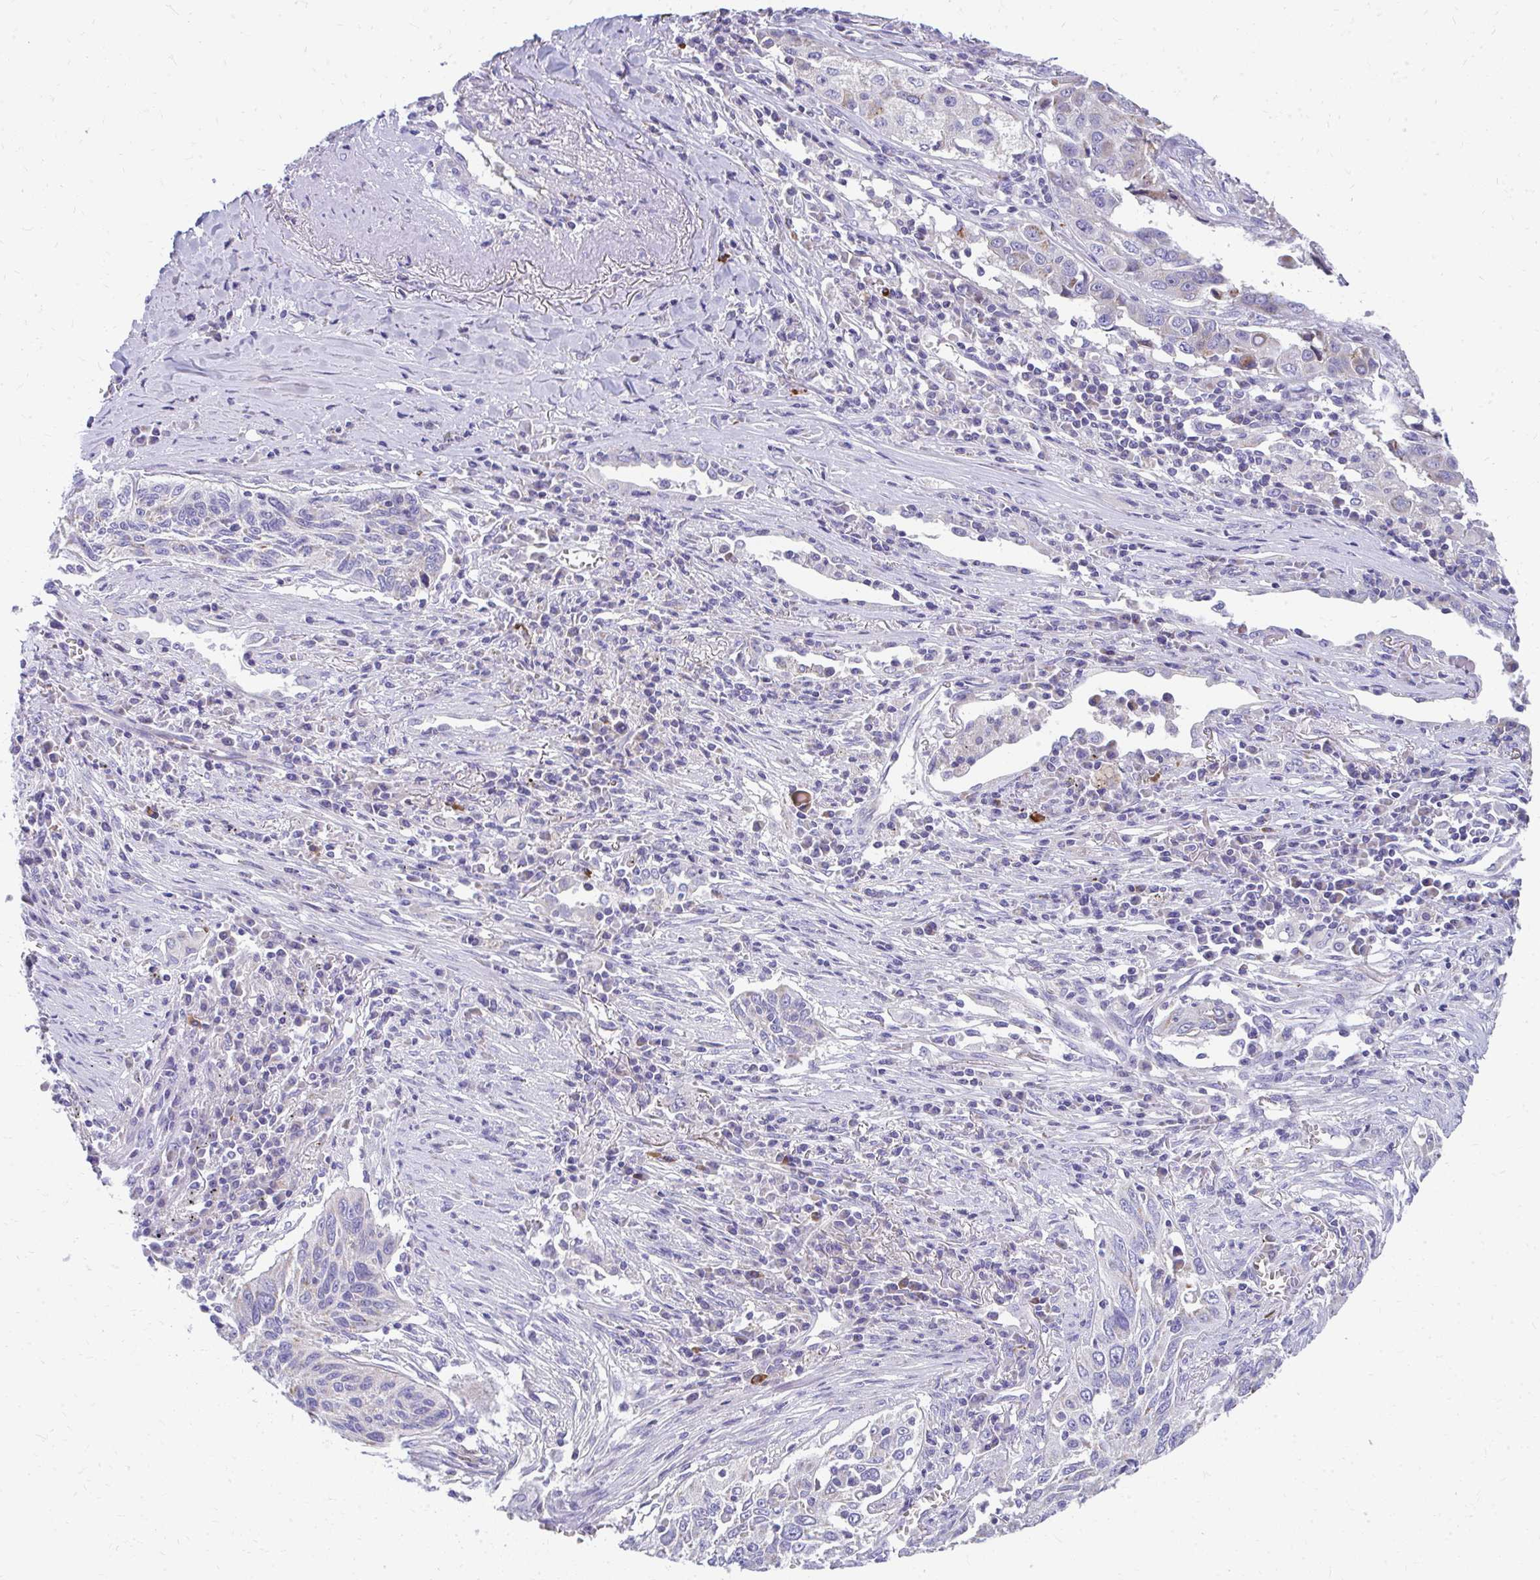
{"staining": {"intensity": "moderate", "quantity": "<25%", "location": "cytoplasmic/membranous"}, "tissue": "lung cancer", "cell_type": "Tumor cells", "image_type": "cancer", "snomed": [{"axis": "morphology", "description": "Squamous cell carcinoma, NOS"}, {"axis": "topography", "description": "Lung"}], "caption": "Lung cancer tissue reveals moderate cytoplasmic/membranous expression in about <25% of tumor cells", "gene": "IL37", "patient": {"sex": "female", "age": 66}}